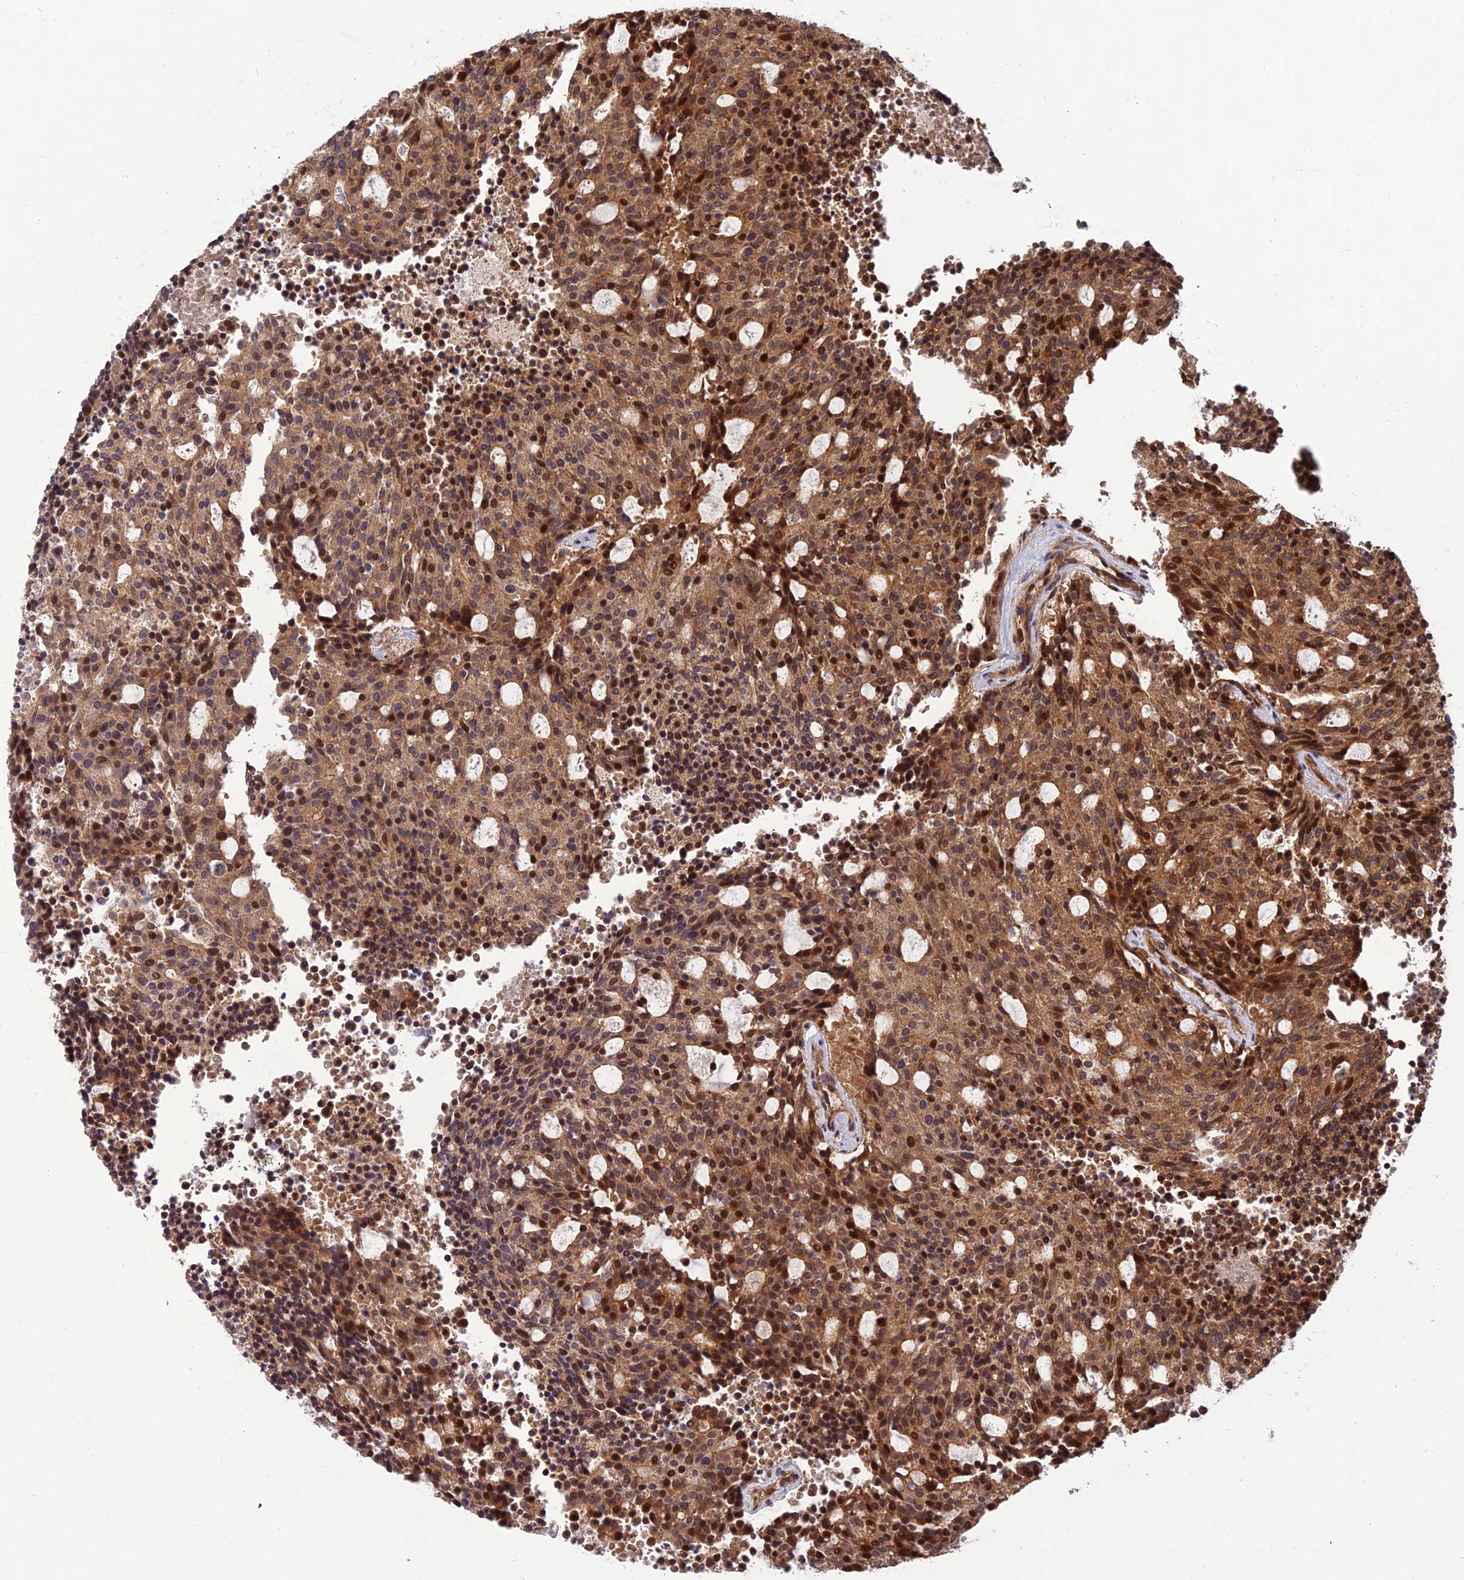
{"staining": {"intensity": "moderate", "quantity": ">75%", "location": "cytoplasmic/membranous,nuclear"}, "tissue": "carcinoid", "cell_type": "Tumor cells", "image_type": "cancer", "snomed": [{"axis": "morphology", "description": "Carcinoid, malignant, NOS"}, {"axis": "topography", "description": "Pancreas"}], "caption": "IHC (DAB) staining of carcinoid reveals moderate cytoplasmic/membranous and nuclear protein positivity in about >75% of tumor cells.", "gene": "RELCH", "patient": {"sex": "female", "age": 54}}